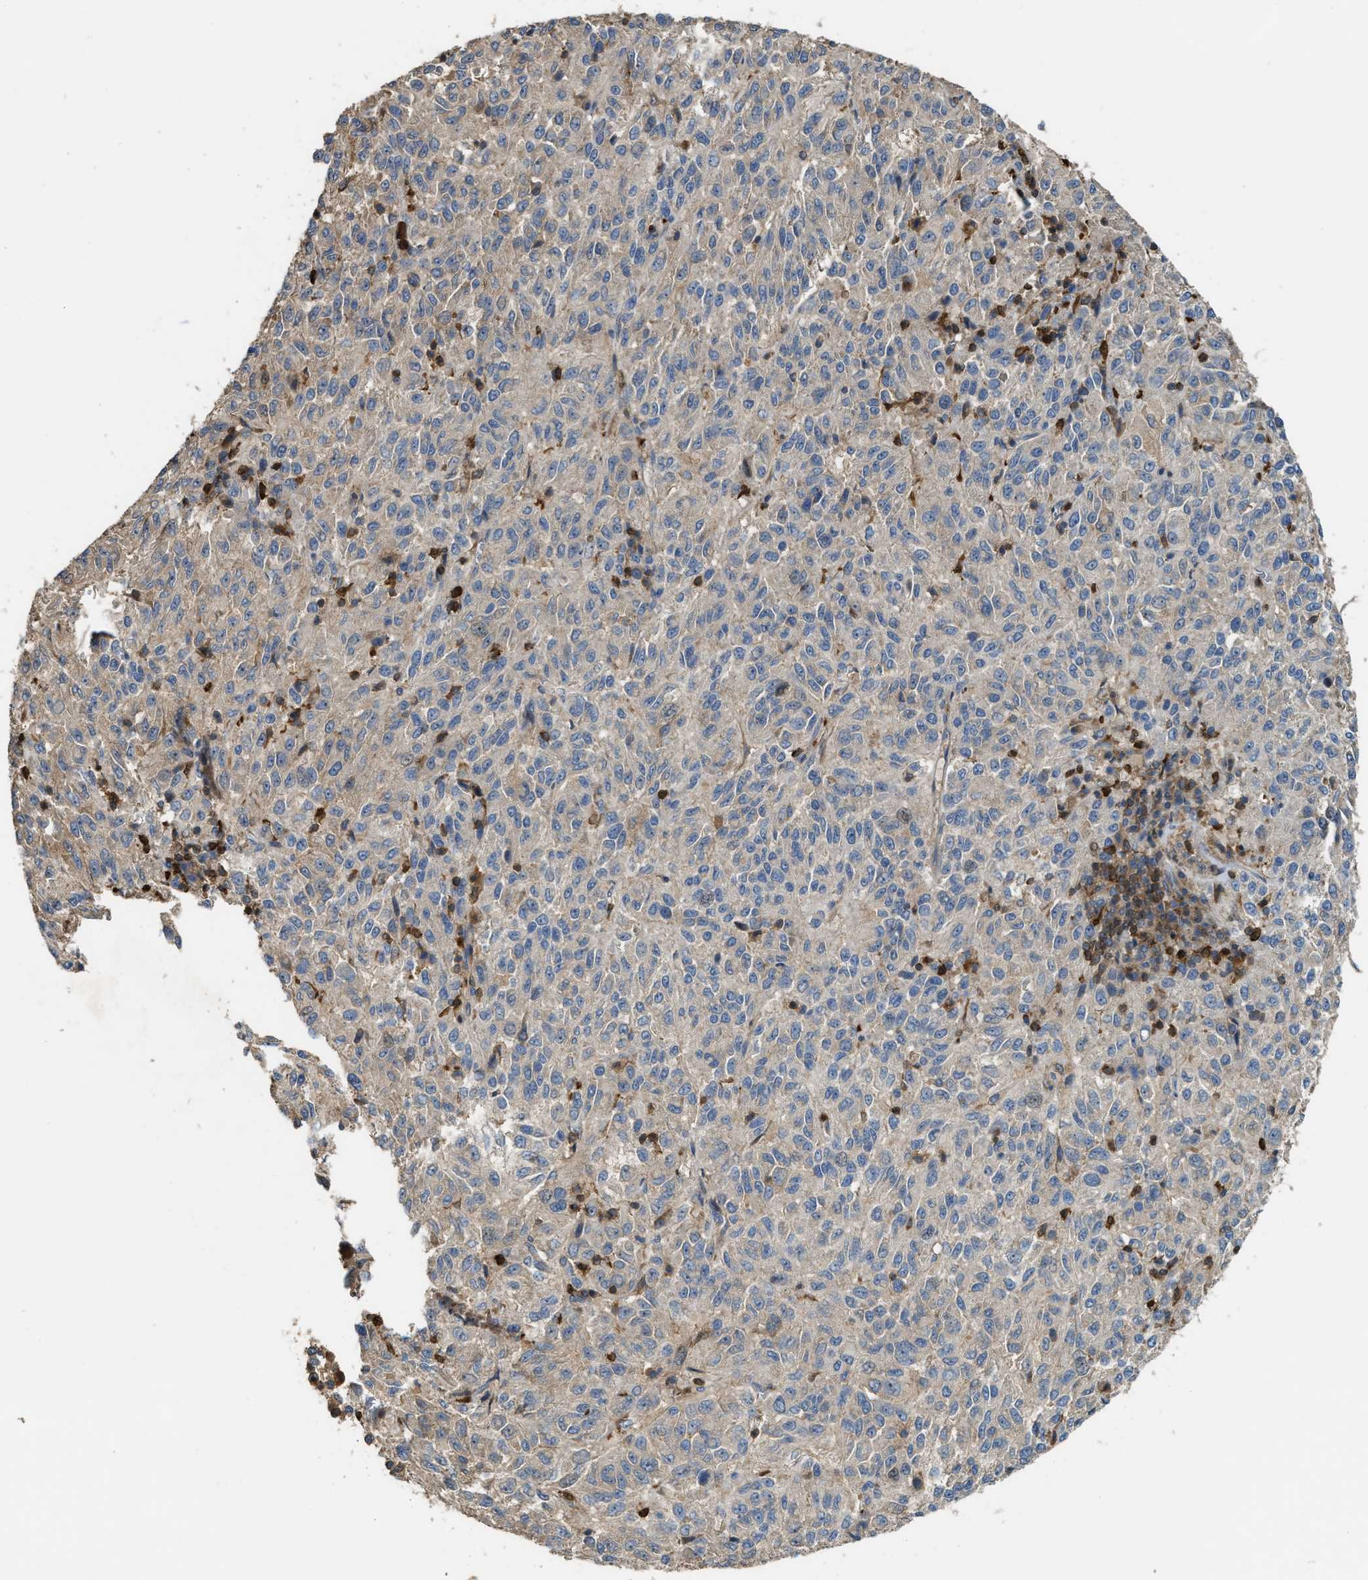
{"staining": {"intensity": "weak", "quantity": "<25%", "location": "cytoplasmic/membranous"}, "tissue": "melanoma", "cell_type": "Tumor cells", "image_type": "cancer", "snomed": [{"axis": "morphology", "description": "Malignant melanoma, Metastatic site"}, {"axis": "topography", "description": "Lung"}], "caption": "The image demonstrates no significant expression in tumor cells of melanoma.", "gene": "SERPINB5", "patient": {"sex": "male", "age": 64}}